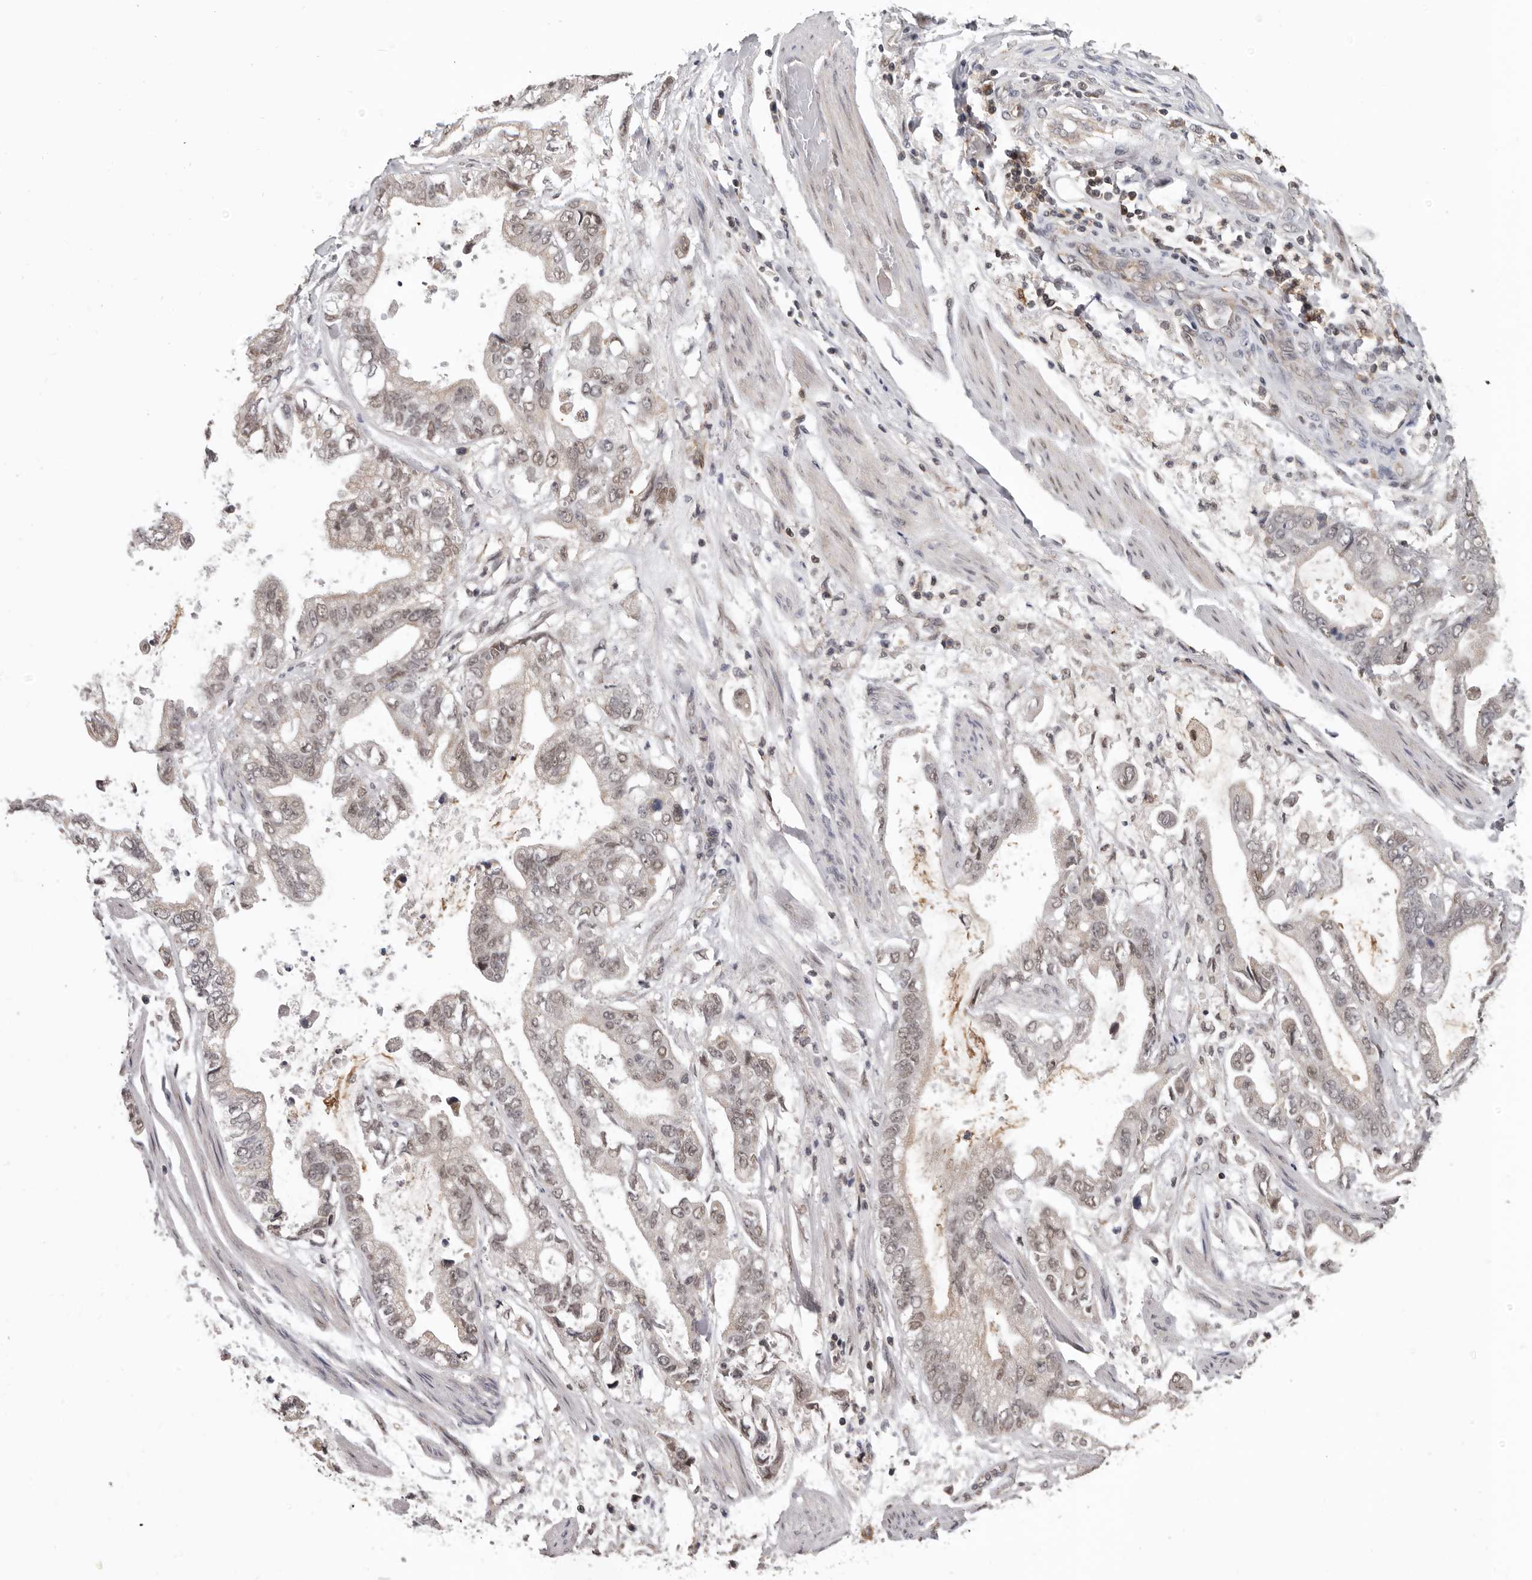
{"staining": {"intensity": "weak", "quantity": "25%-75%", "location": "nuclear"}, "tissue": "stomach cancer", "cell_type": "Tumor cells", "image_type": "cancer", "snomed": [{"axis": "morphology", "description": "Normal tissue, NOS"}, {"axis": "morphology", "description": "Adenocarcinoma, NOS"}, {"axis": "topography", "description": "Stomach"}], "caption": "Brown immunohistochemical staining in adenocarcinoma (stomach) reveals weak nuclear expression in about 25%-75% of tumor cells.", "gene": "MOGAT2", "patient": {"sex": "male", "age": 62}}